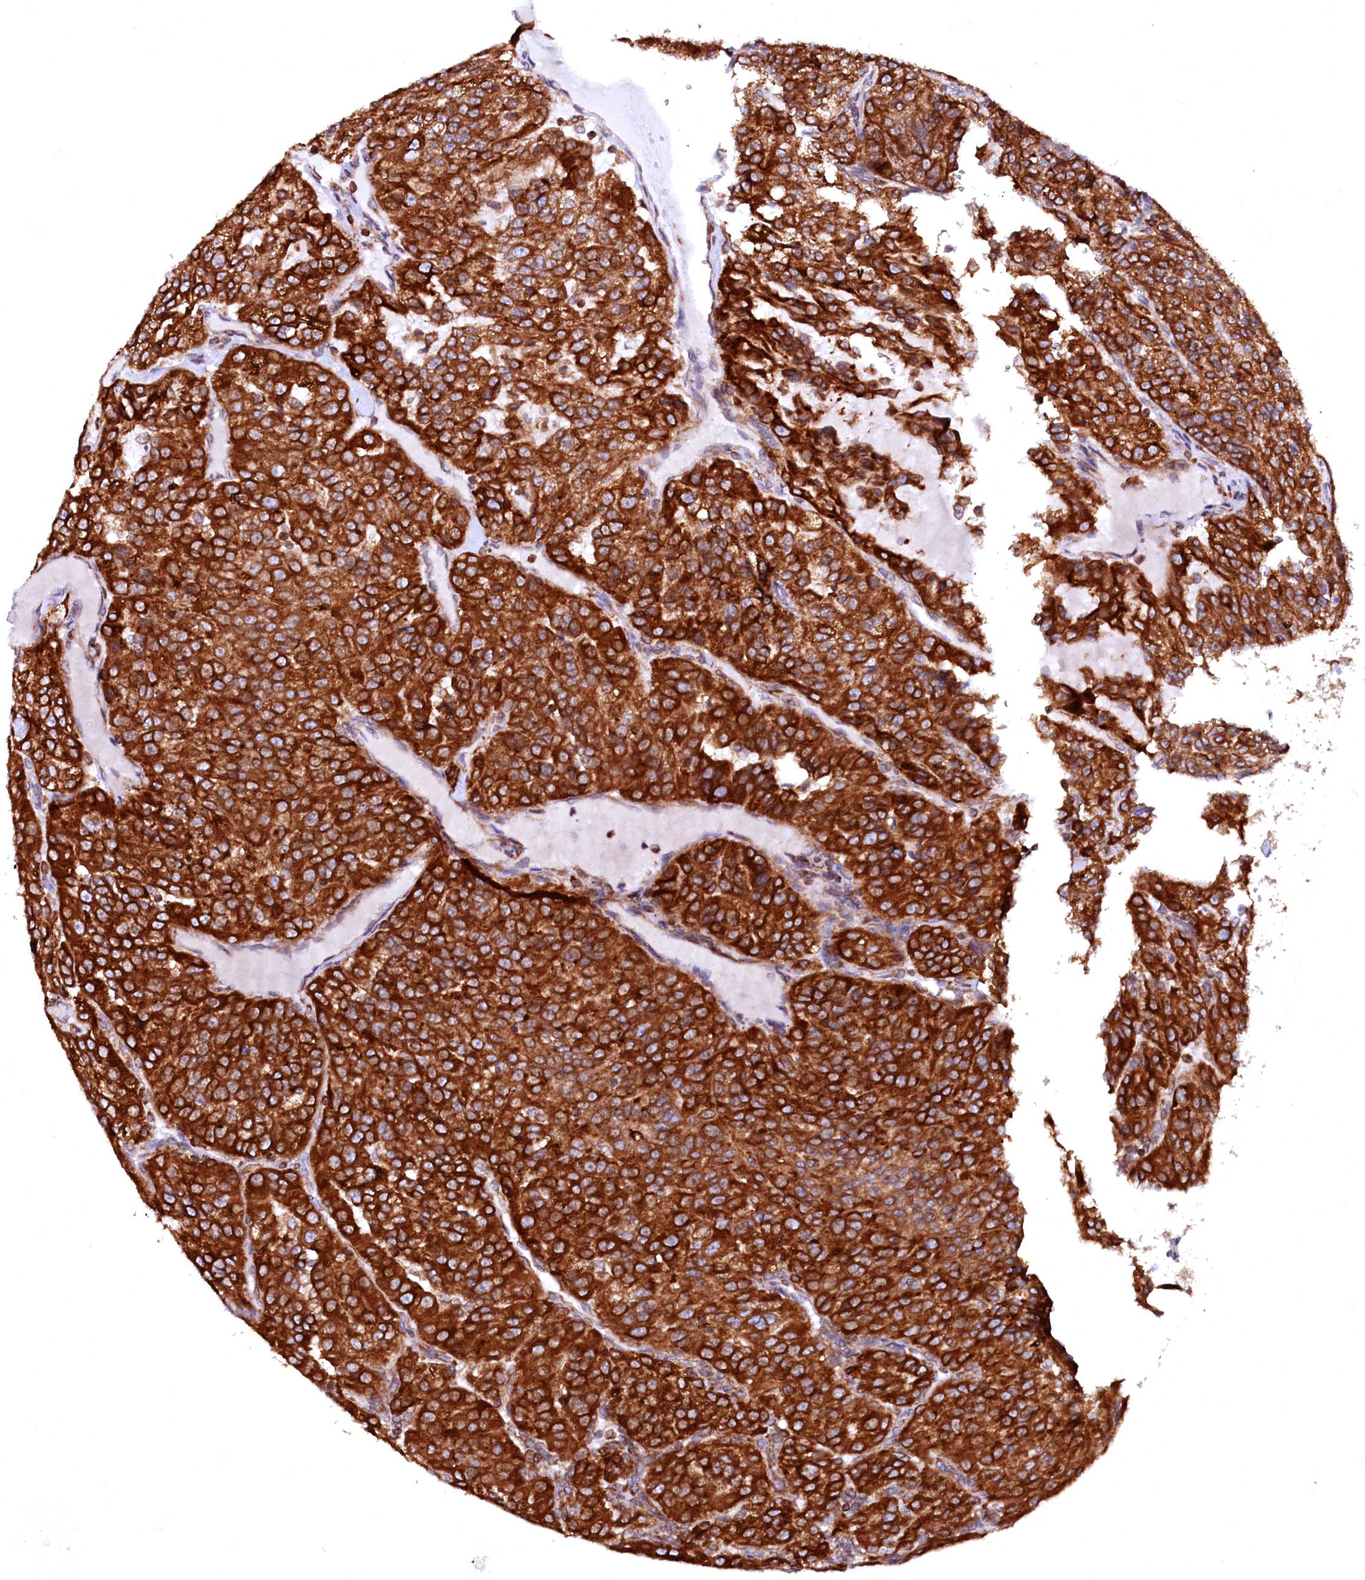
{"staining": {"intensity": "strong", "quantity": ">75%", "location": "cytoplasmic/membranous"}, "tissue": "renal cancer", "cell_type": "Tumor cells", "image_type": "cancer", "snomed": [{"axis": "morphology", "description": "Adenocarcinoma, NOS"}, {"axis": "topography", "description": "Kidney"}], "caption": "Renal adenocarcinoma stained with a protein marker exhibits strong staining in tumor cells.", "gene": "DERL1", "patient": {"sex": "female", "age": 63}}